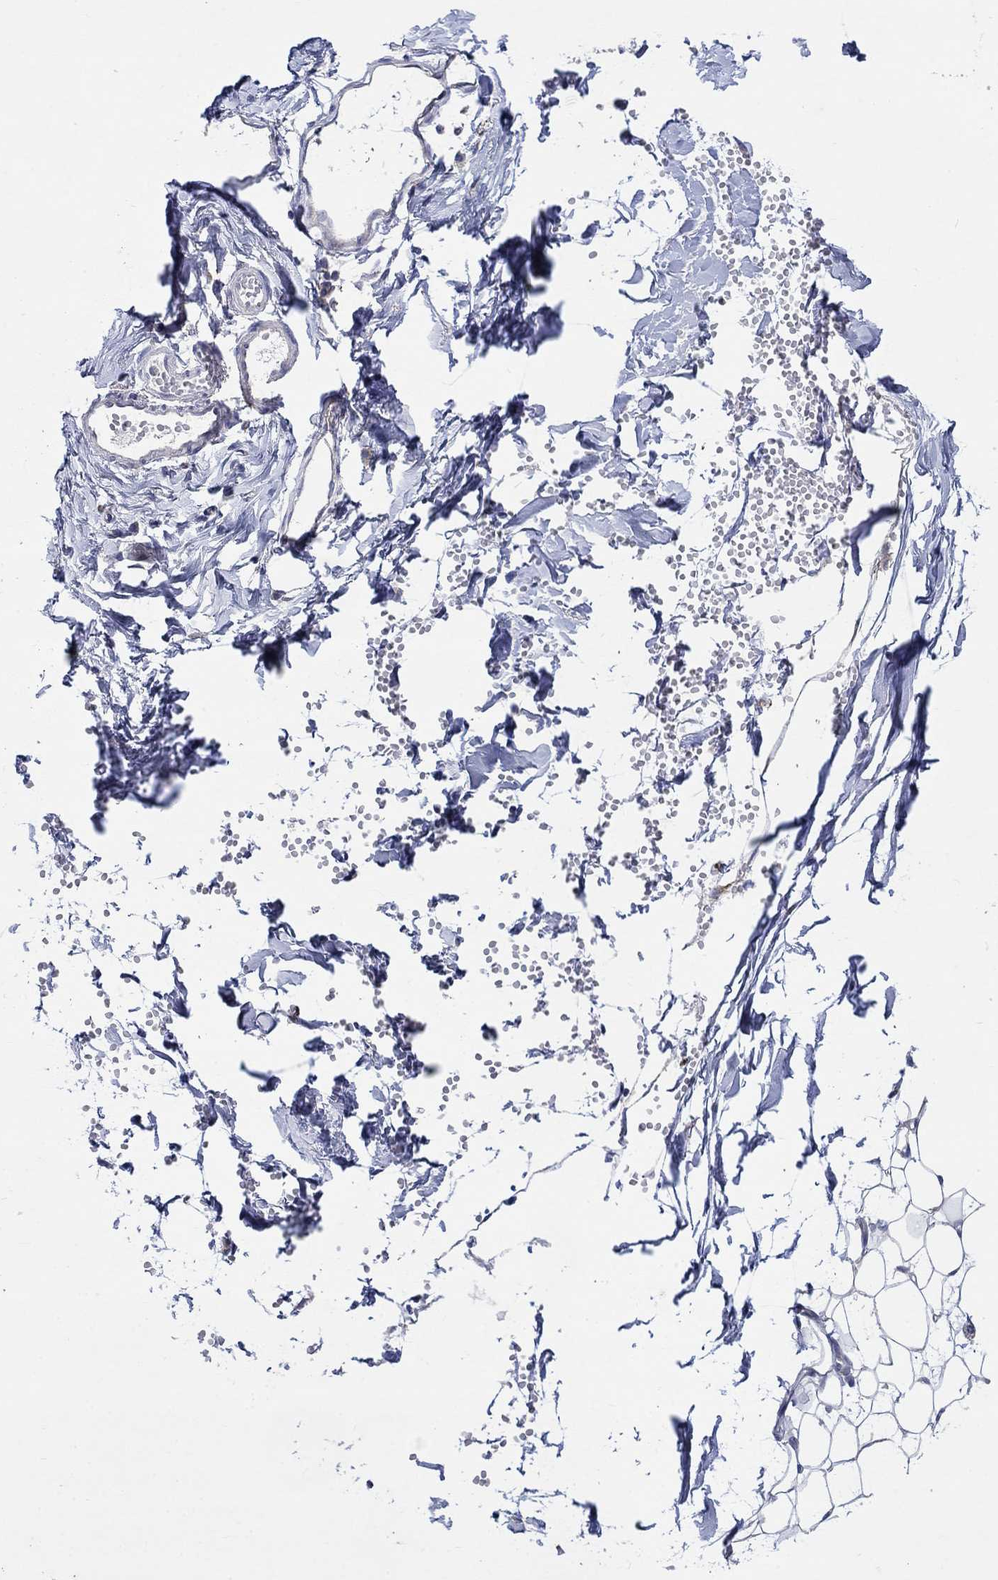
{"staining": {"intensity": "strong", "quantity": "25%-75%", "location": "cytoplasmic/membranous"}, "tissue": "breast", "cell_type": "Glandular cells", "image_type": "normal", "snomed": [{"axis": "morphology", "description": "Normal tissue, NOS"}, {"axis": "topography", "description": "Breast"}], "caption": "DAB (3,3'-diaminobenzidine) immunohistochemical staining of unremarkable human breast reveals strong cytoplasmic/membranous protein expression in approximately 25%-75% of glandular cells.", "gene": "SLC35F2", "patient": {"sex": "female", "age": 37}}